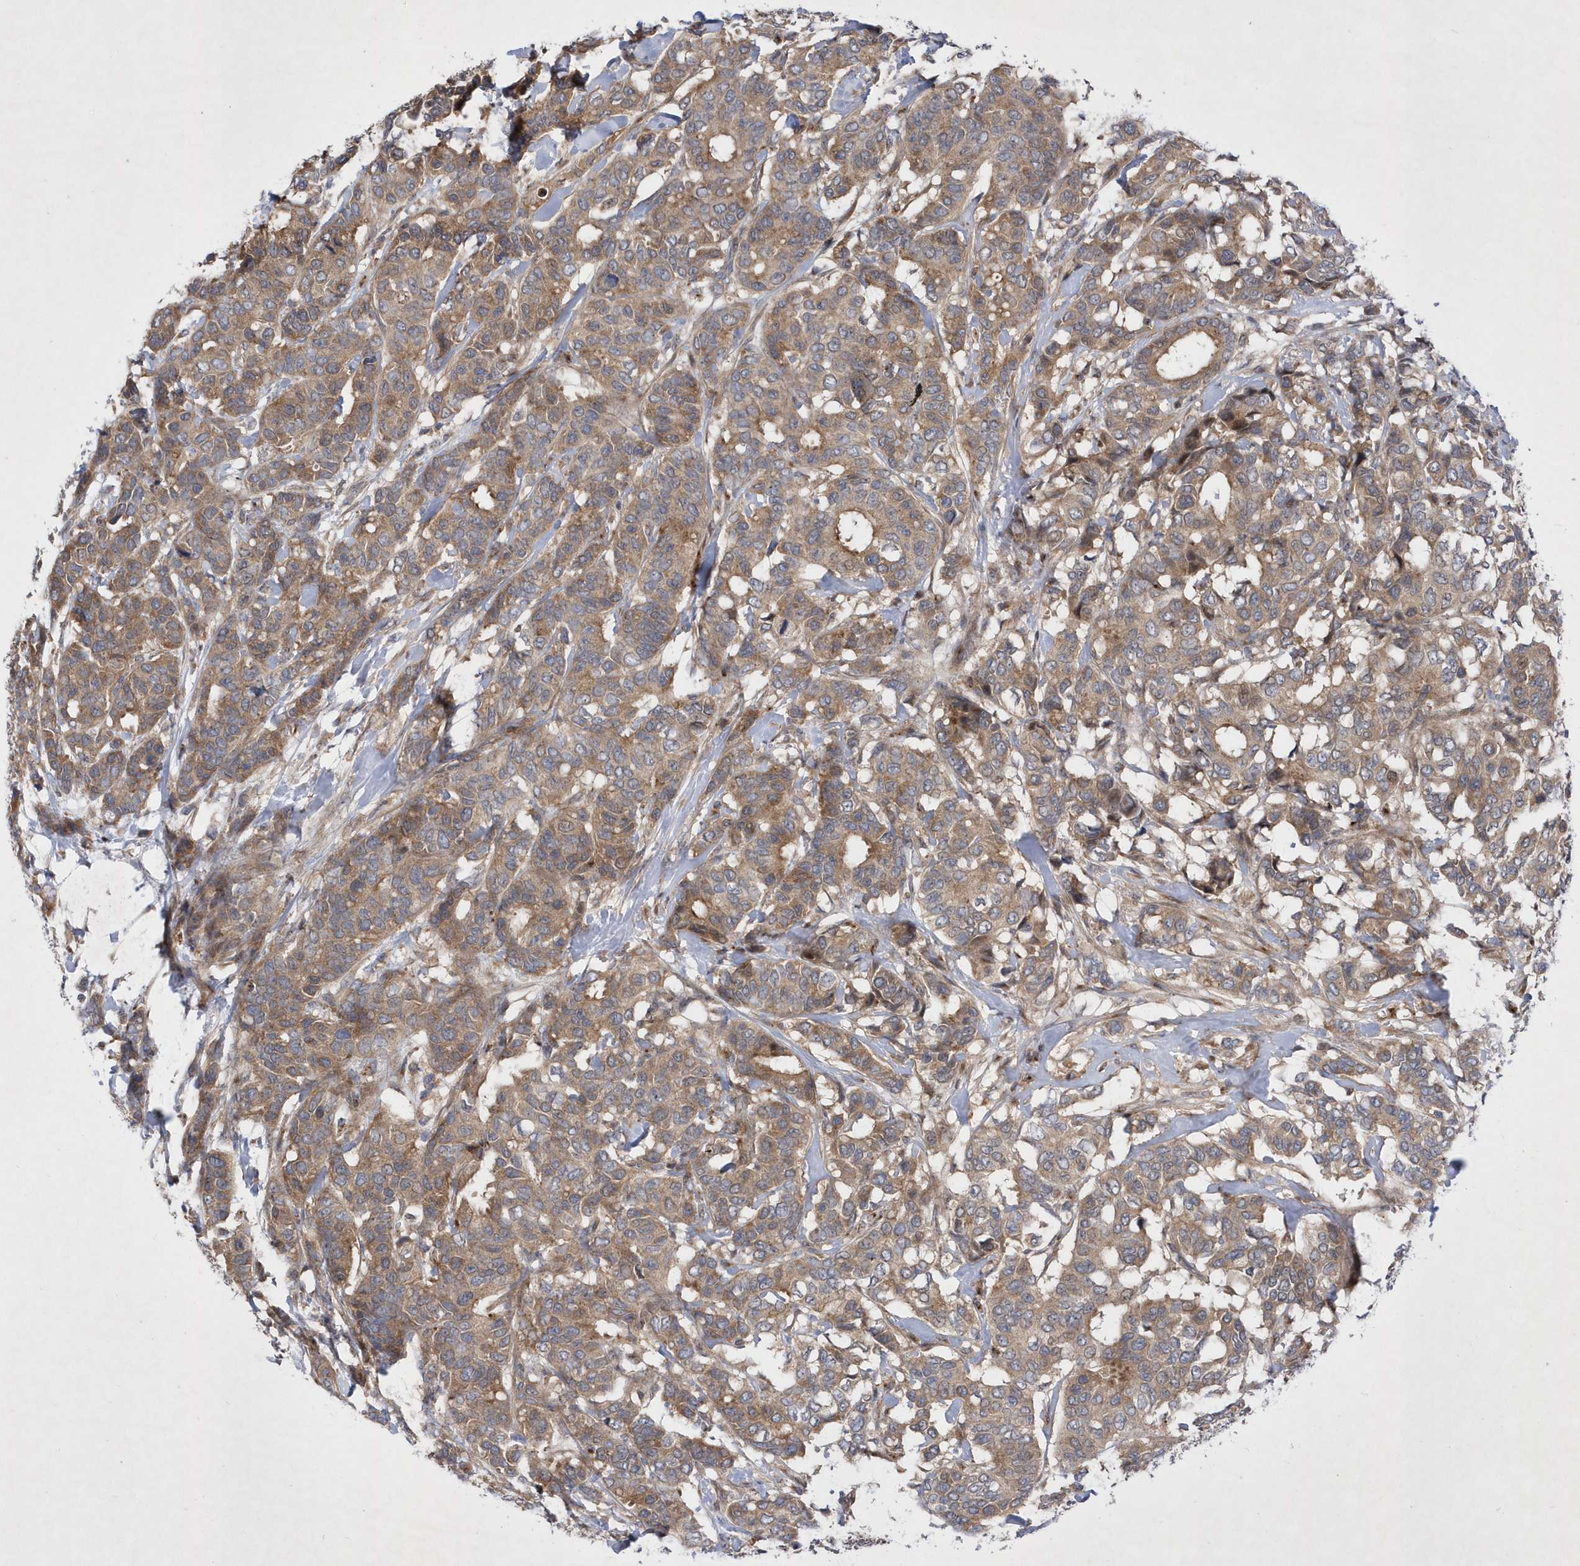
{"staining": {"intensity": "moderate", "quantity": ">75%", "location": "cytoplasmic/membranous"}, "tissue": "breast cancer", "cell_type": "Tumor cells", "image_type": "cancer", "snomed": [{"axis": "morphology", "description": "Duct carcinoma"}, {"axis": "topography", "description": "Breast"}], "caption": "DAB immunohistochemical staining of human breast cancer shows moderate cytoplasmic/membranous protein expression in about >75% of tumor cells. The staining was performed using DAB (3,3'-diaminobenzidine), with brown indicating positive protein expression. Nuclei are stained blue with hematoxylin.", "gene": "LONRF2", "patient": {"sex": "female", "age": 87}}